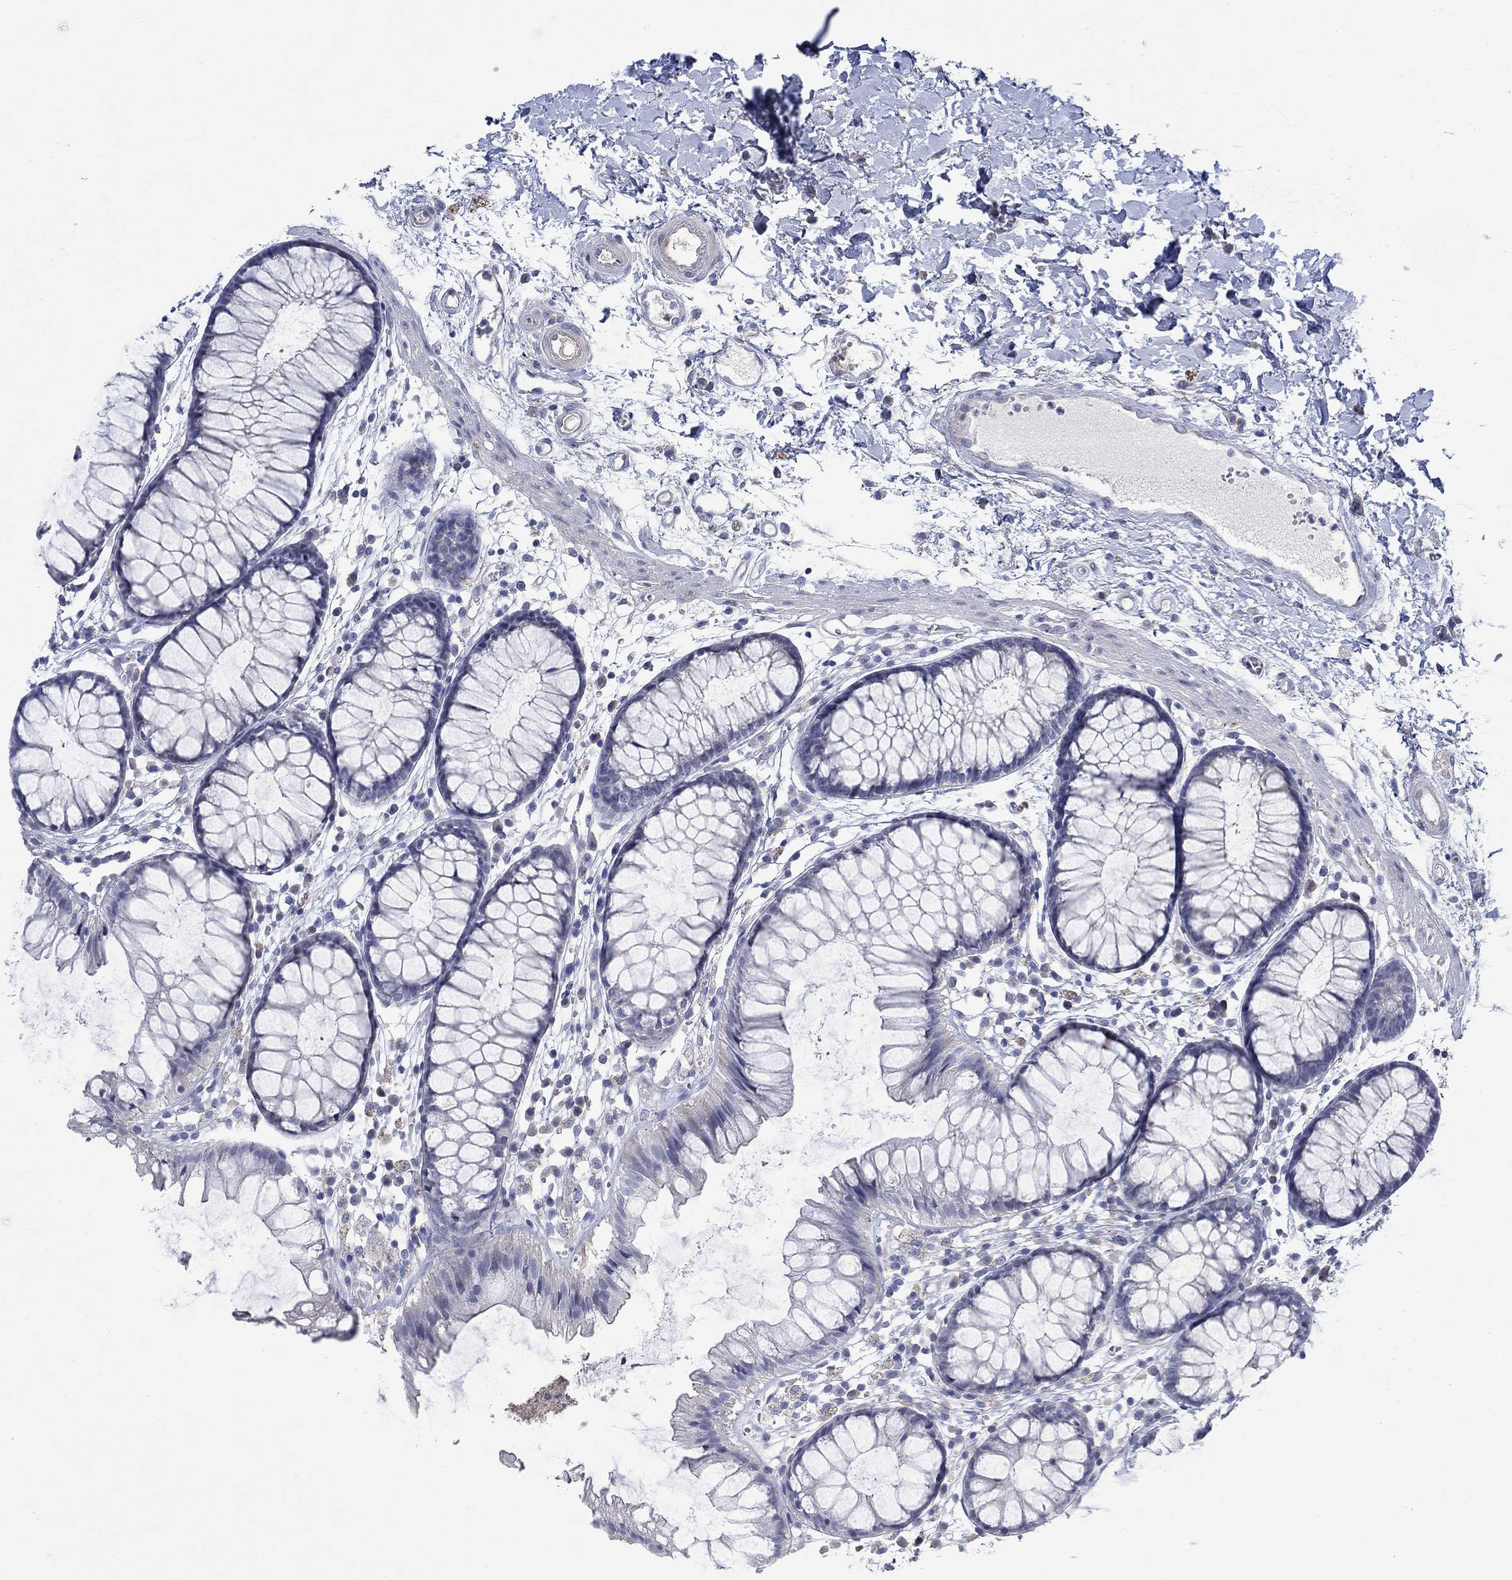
{"staining": {"intensity": "negative", "quantity": "none", "location": "none"}, "tissue": "colon", "cell_type": "Endothelial cells", "image_type": "normal", "snomed": [{"axis": "morphology", "description": "Normal tissue, NOS"}, {"axis": "morphology", "description": "Adenocarcinoma, NOS"}, {"axis": "topography", "description": "Colon"}], "caption": "This is an immunohistochemistry (IHC) image of benign human colon. There is no expression in endothelial cells.", "gene": "DLK1", "patient": {"sex": "male", "age": 65}}